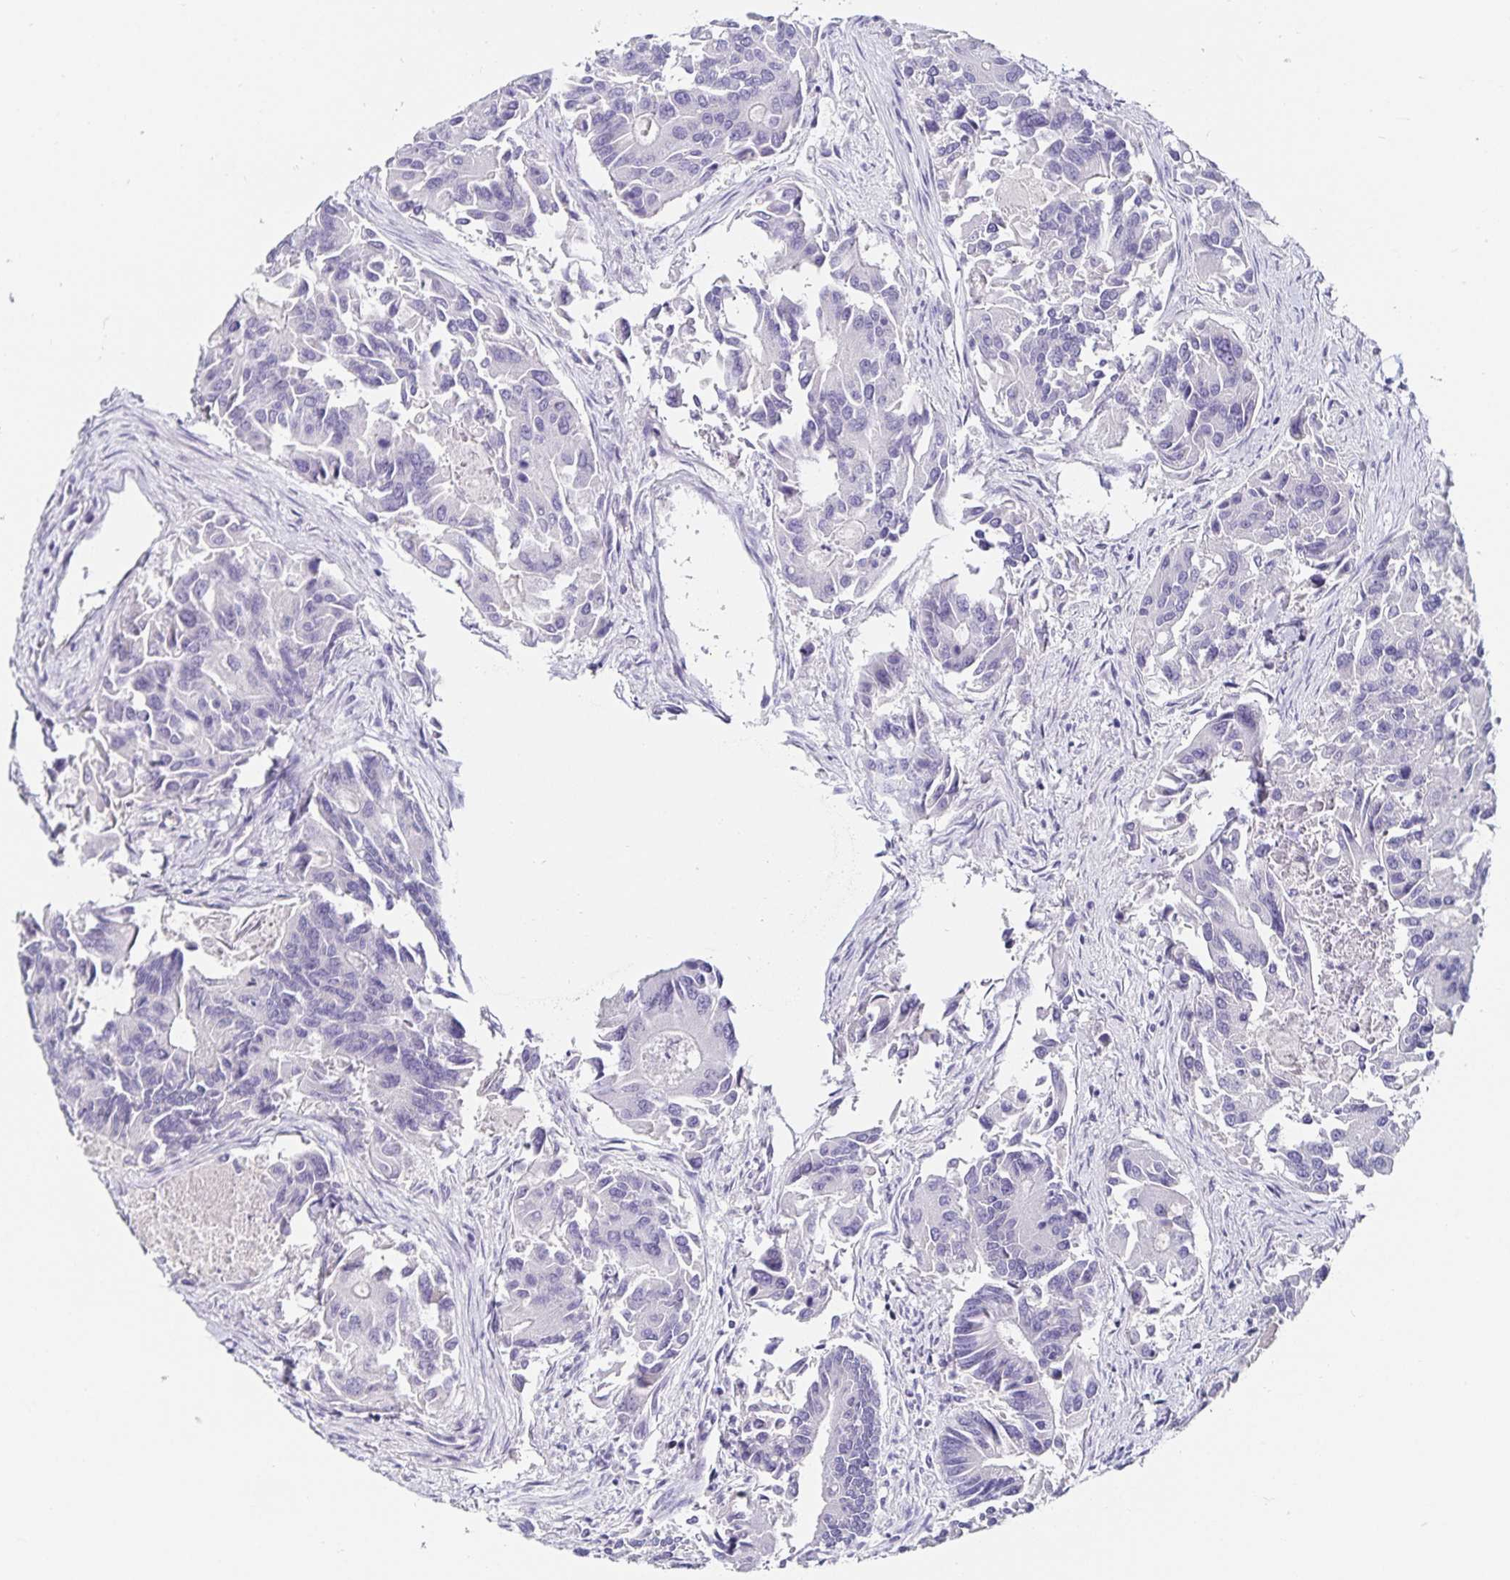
{"staining": {"intensity": "negative", "quantity": "none", "location": "none"}, "tissue": "colorectal cancer", "cell_type": "Tumor cells", "image_type": "cancer", "snomed": [{"axis": "morphology", "description": "Adenocarcinoma, NOS"}, {"axis": "topography", "description": "Colon"}], "caption": "Immunohistochemical staining of colorectal adenocarcinoma demonstrates no significant positivity in tumor cells.", "gene": "TSPAN7", "patient": {"sex": "female", "age": 67}}